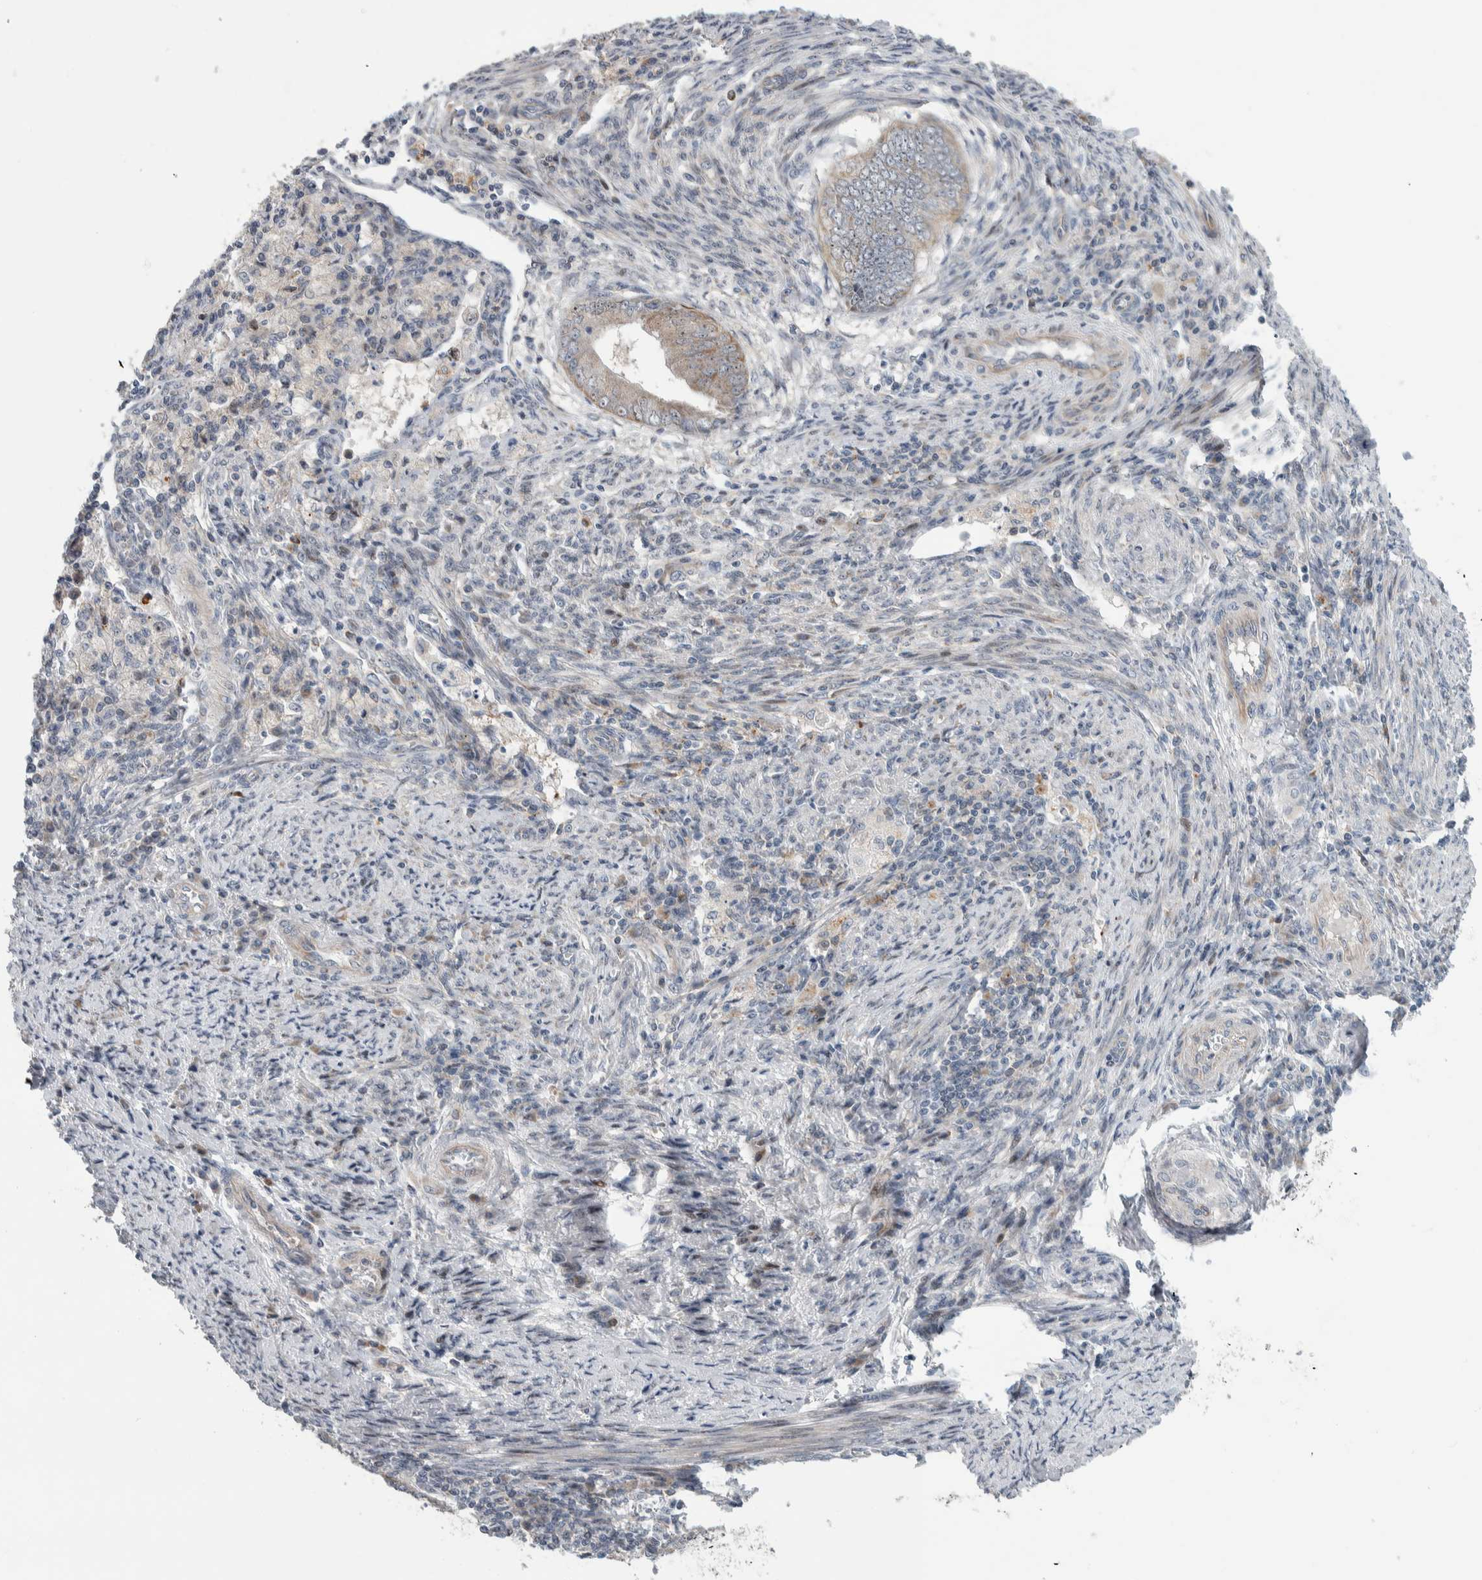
{"staining": {"intensity": "negative", "quantity": "none", "location": "none"}, "tissue": "endometrial cancer", "cell_type": "Tumor cells", "image_type": "cancer", "snomed": [{"axis": "morphology", "description": "Polyp, NOS"}, {"axis": "morphology", "description": "Adenocarcinoma, NOS"}, {"axis": "morphology", "description": "Adenoma, NOS"}, {"axis": "topography", "description": "Endometrium"}], "caption": "DAB (3,3'-diaminobenzidine) immunohistochemical staining of human endometrial polyp displays no significant staining in tumor cells.", "gene": "PRRG4", "patient": {"sex": "female", "age": 79}}